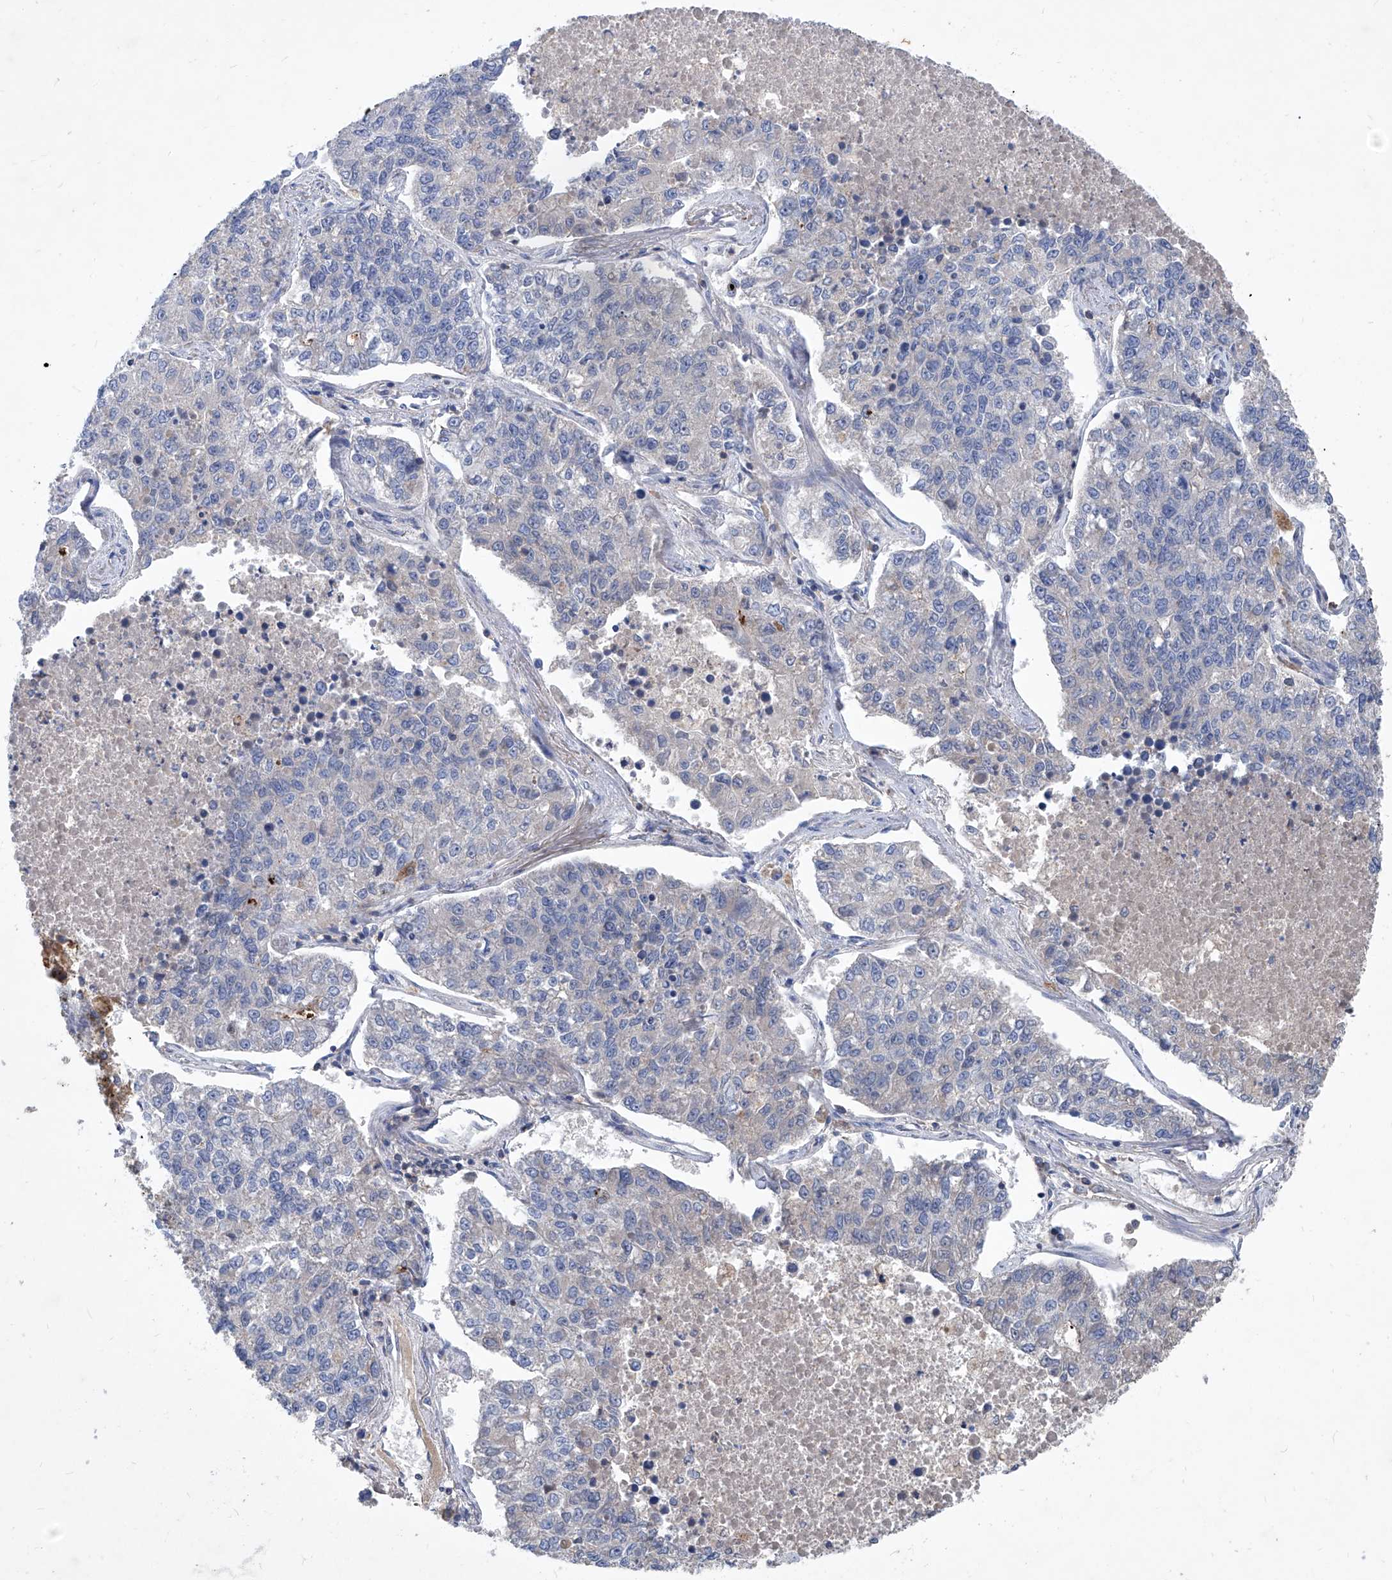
{"staining": {"intensity": "negative", "quantity": "none", "location": "none"}, "tissue": "lung cancer", "cell_type": "Tumor cells", "image_type": "cancer", "snomed": [{"axis": "morphology", "description": "Adenocarcinoma, NOS"}, {"axis": "topography", "description": "Lung"}], "caption": "This is a micrograph of immunohistochemistry (IHC) staining of lung cancer (adenocarcinoma), which shows no positivity in tumor cells.", "gene": "EPHA8", "patient": {"sex": "male", "age": 49}}